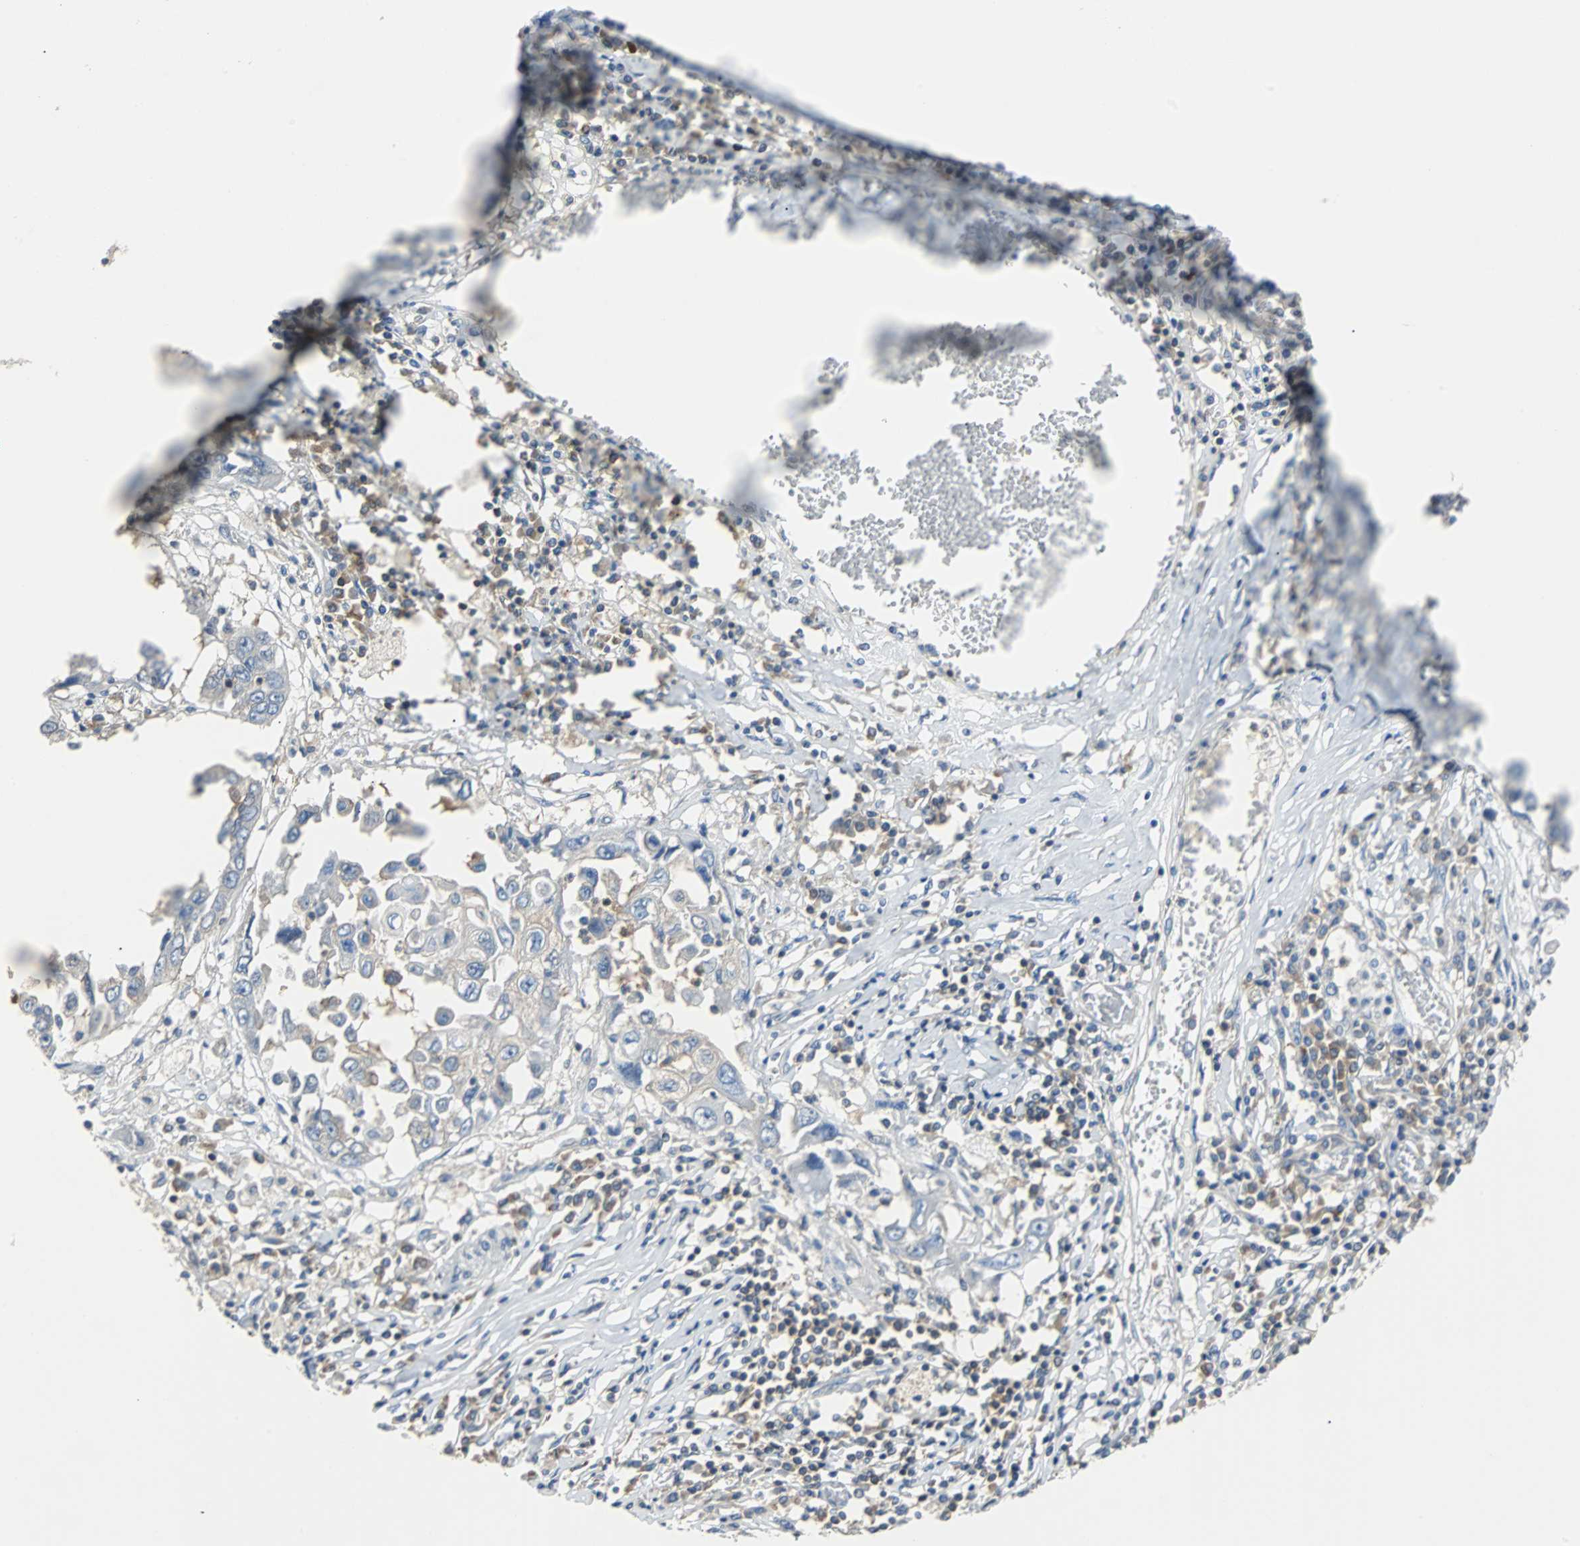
{"staining": {"intensity": "negative", "quantity": "none", "location": "none"}, "tissue": "lung cancer", "cell_type": "Tumor cells", "image_type": "cancer", "snomed": [{"axis": "morphology", "description": "Squamous cell carcinoma, NOS"}, {"axis": "topography", "description": "Lung"}], "caption": "Human lung squamous cell carcinoma stained for a protein using immunohistochemistry (IHC) displays no staining in tumor cells.", "gene": "TSC22D4", "patient": {"sex": "male", "age": 71}}